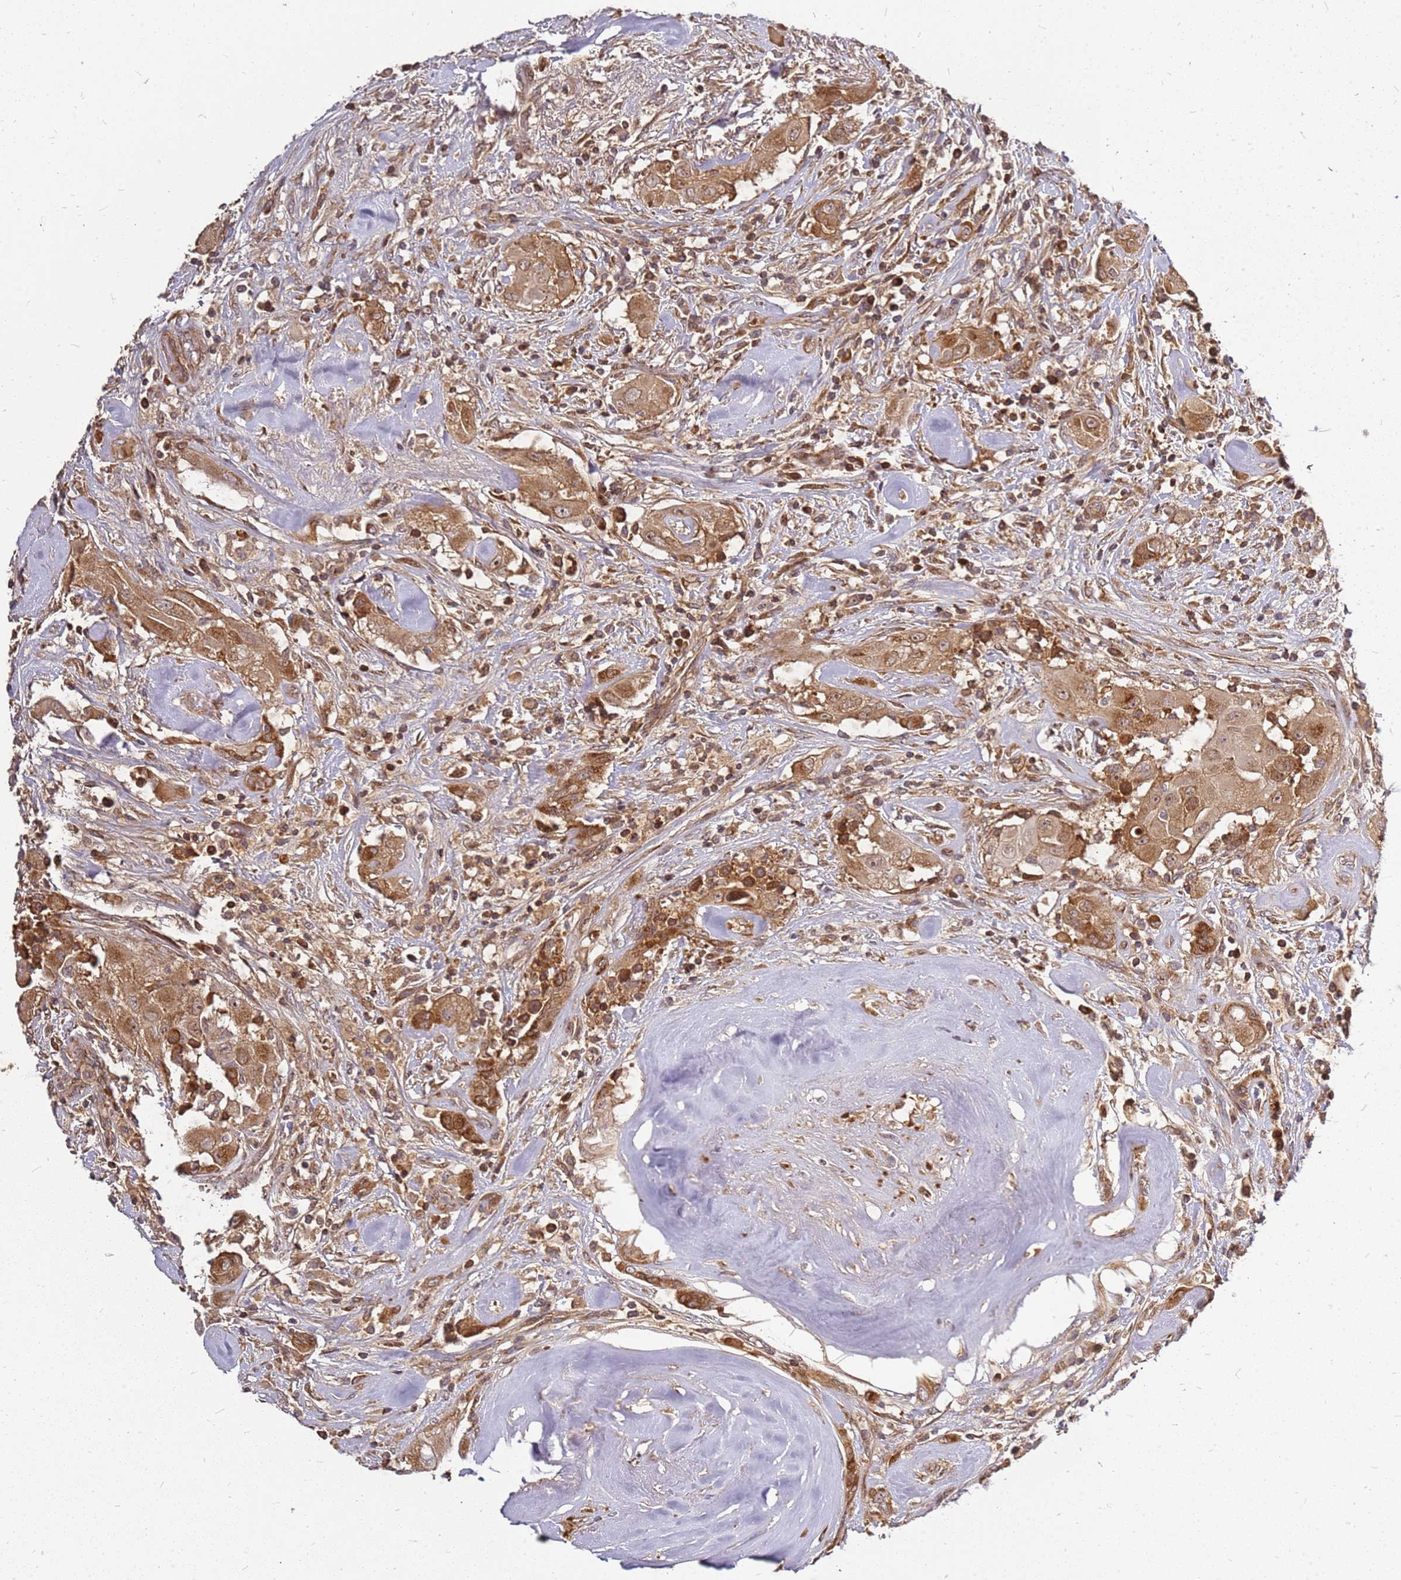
{"staining": {"intensity": "moderate", "quantity": ">75%", "location": "cytoplasmic/membranous"}, "tissue": "thyroid cancer", "cell_type": "Tumor cells", "image_type": "cancer", "snomed": [{"axis": "morphology", "description": "Papillary adenocarcinoma, NOS"}, {"axis": "topography", "description": "Thyroid gland"}], "caption": "Brown immunohistochemical staining in human thyroid cancer reveals moderate cytoplasmic/membranous positivity in about >75% of tumor cells.", "gene": "CCDC159", "patient": {"sex": "female", "age": 59}}